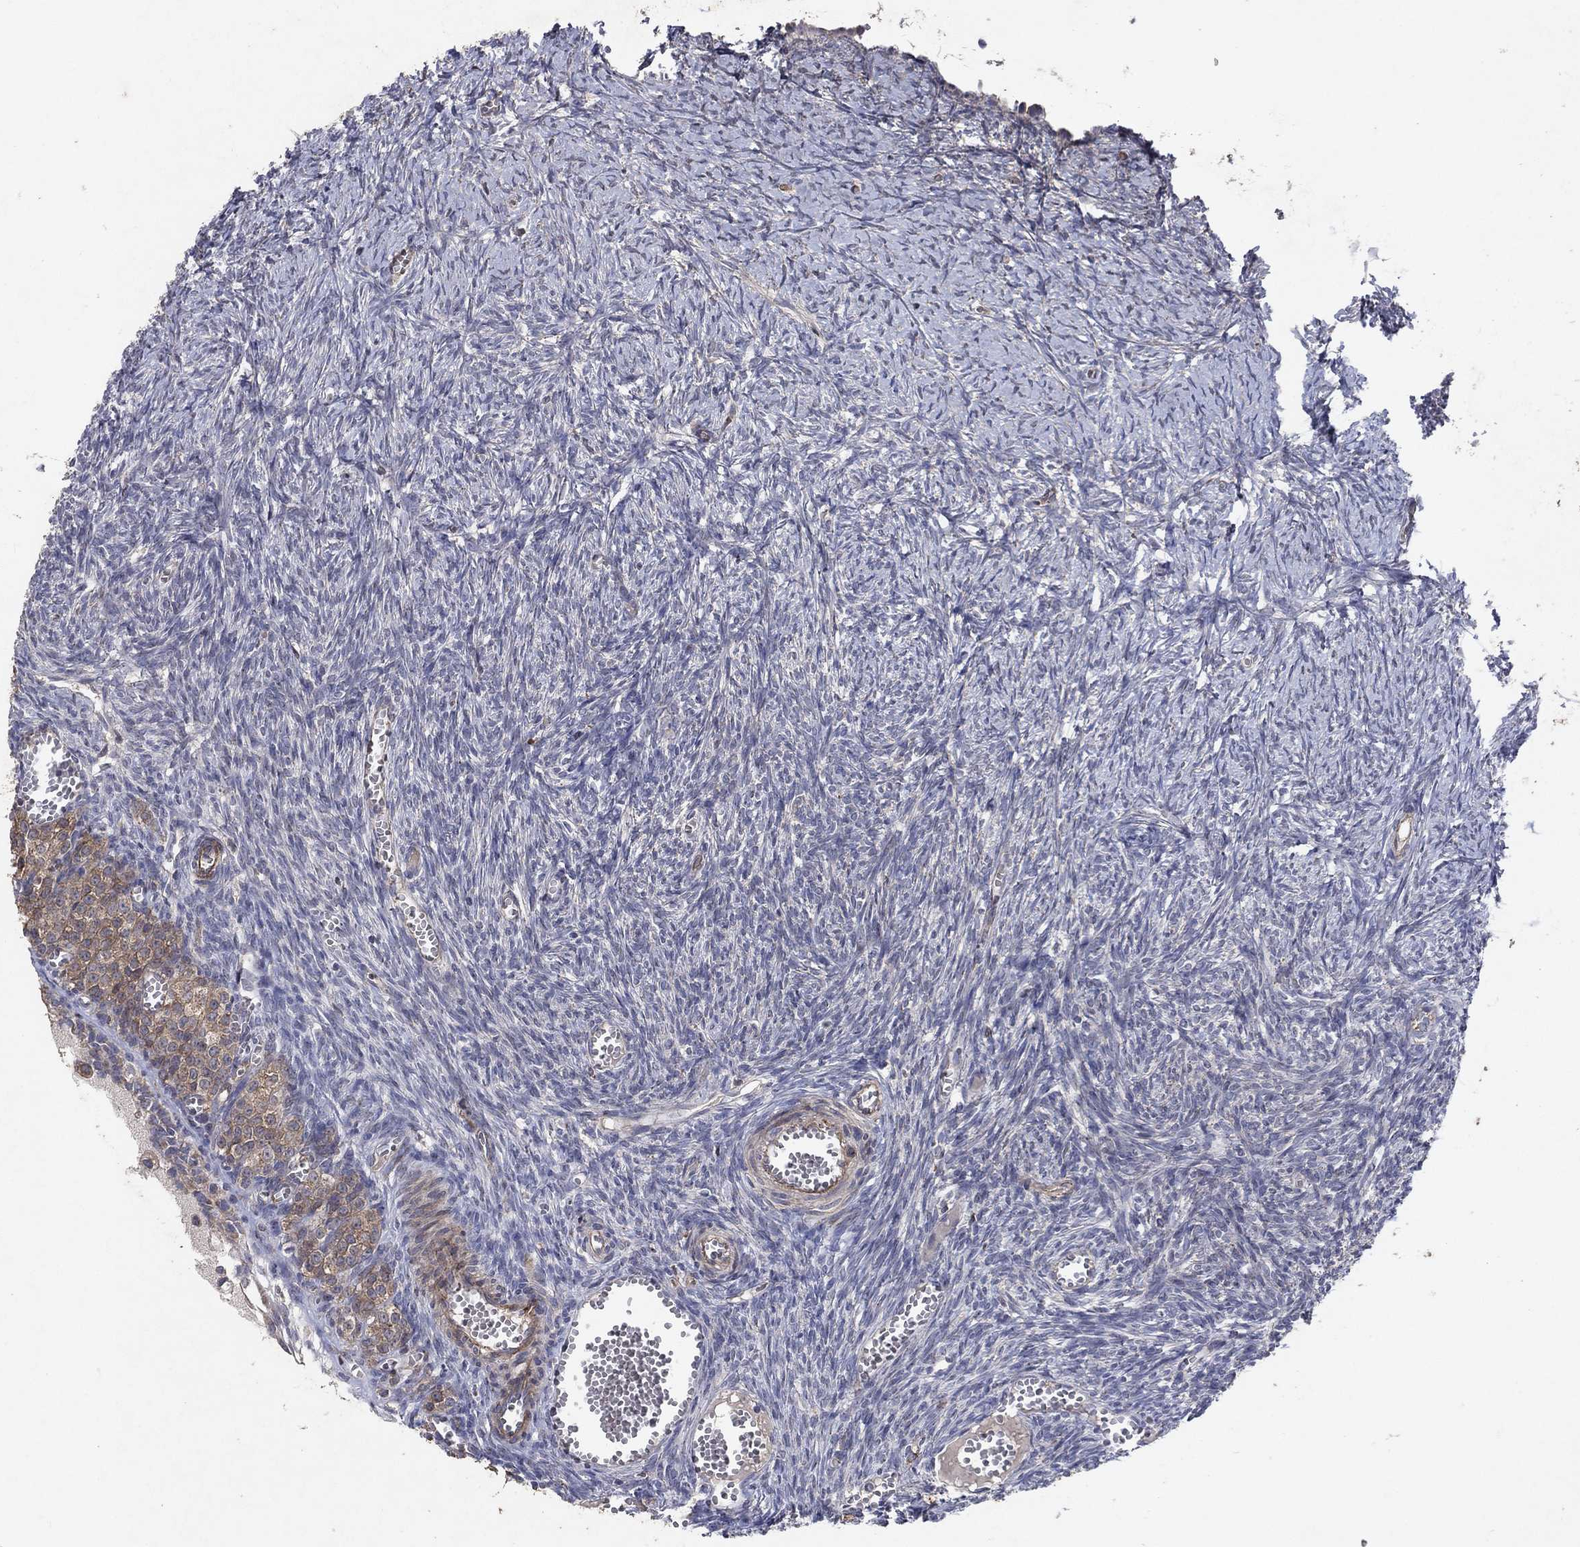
{"staining": {"intensity": "moderate", "quantity": ">75%", "location": "cytoplasmic/membranous"}, "tissue": "ovary", "cell_type": "Follicle cells", "image_type": "normal", "snomed": [{"axis": "morphology", "description": "Normal tissue, NOS"}, {"axis": "topography", "description": "Ovary"}], "caption": "Immunohistochemistry (DAB (3,3'-diaminobenzidine)) staining of benign ovary demonstrates moderate cytoplasmic/membranous protein staining in about >75% of follicle cells.", "gene": "FRG1", "patient": {"sex": "female", "age": 43}}